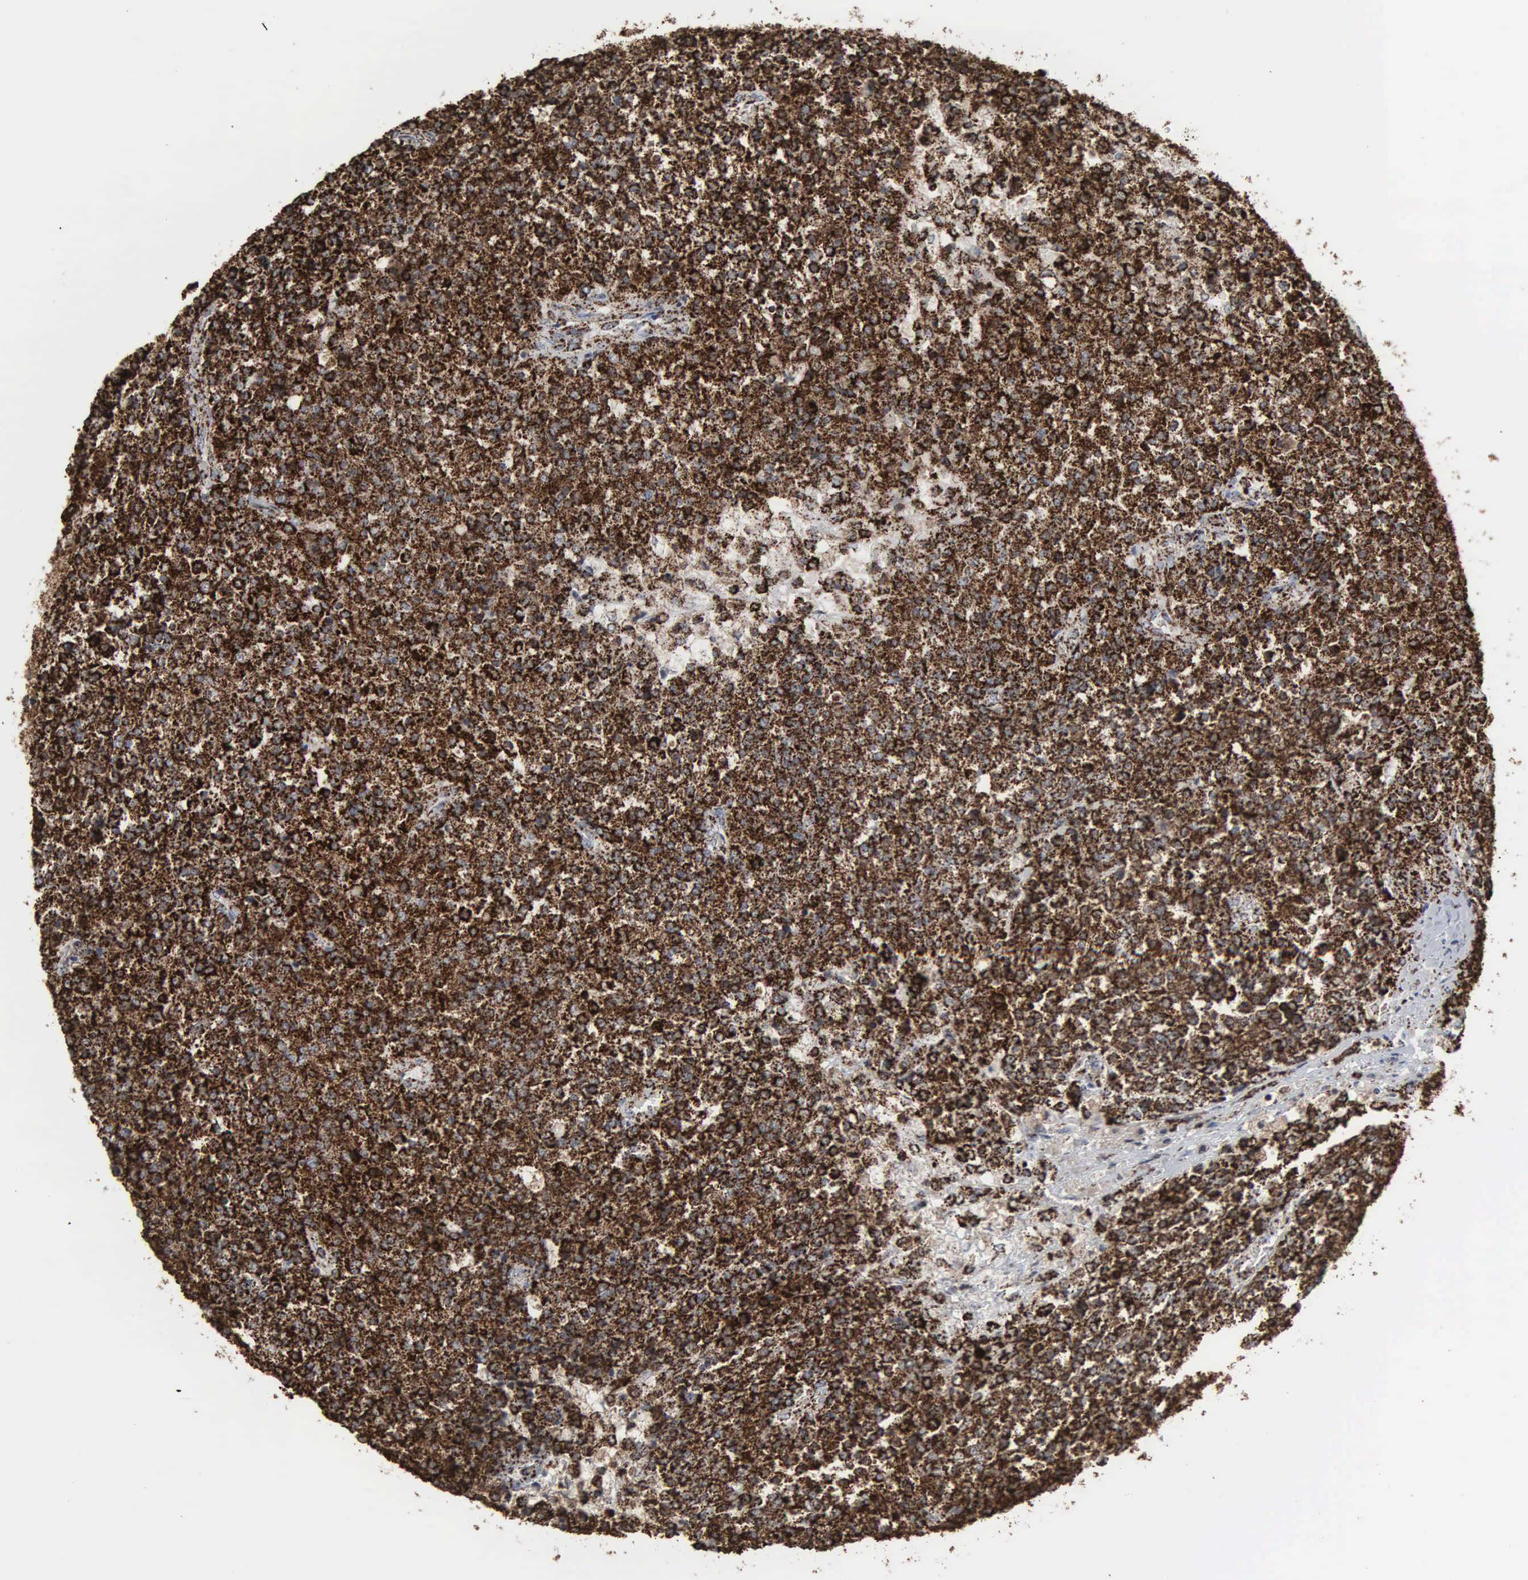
{"staining": {"intensity": "strong", "quantity": ">75%", "location": "cytoplasmic/membranous"}, "tissue": "testis cancer", "cell_type": "Tumor cells", "image_type": "cancer", "snomed": [{"axis": "morphology", "description": "Seminoma, NOS"}, {"axis": "topography", "description": "Testis"}], "caption": "High-power microscopy captured an immunohistochemistry (IHC) micrograph of testis cancer, revealing strong cytoplasmic/membranous positivity in about >75% of tumor cells.", "gene": "HSPA9", "patient": {"sex": "male", "age": 59}}